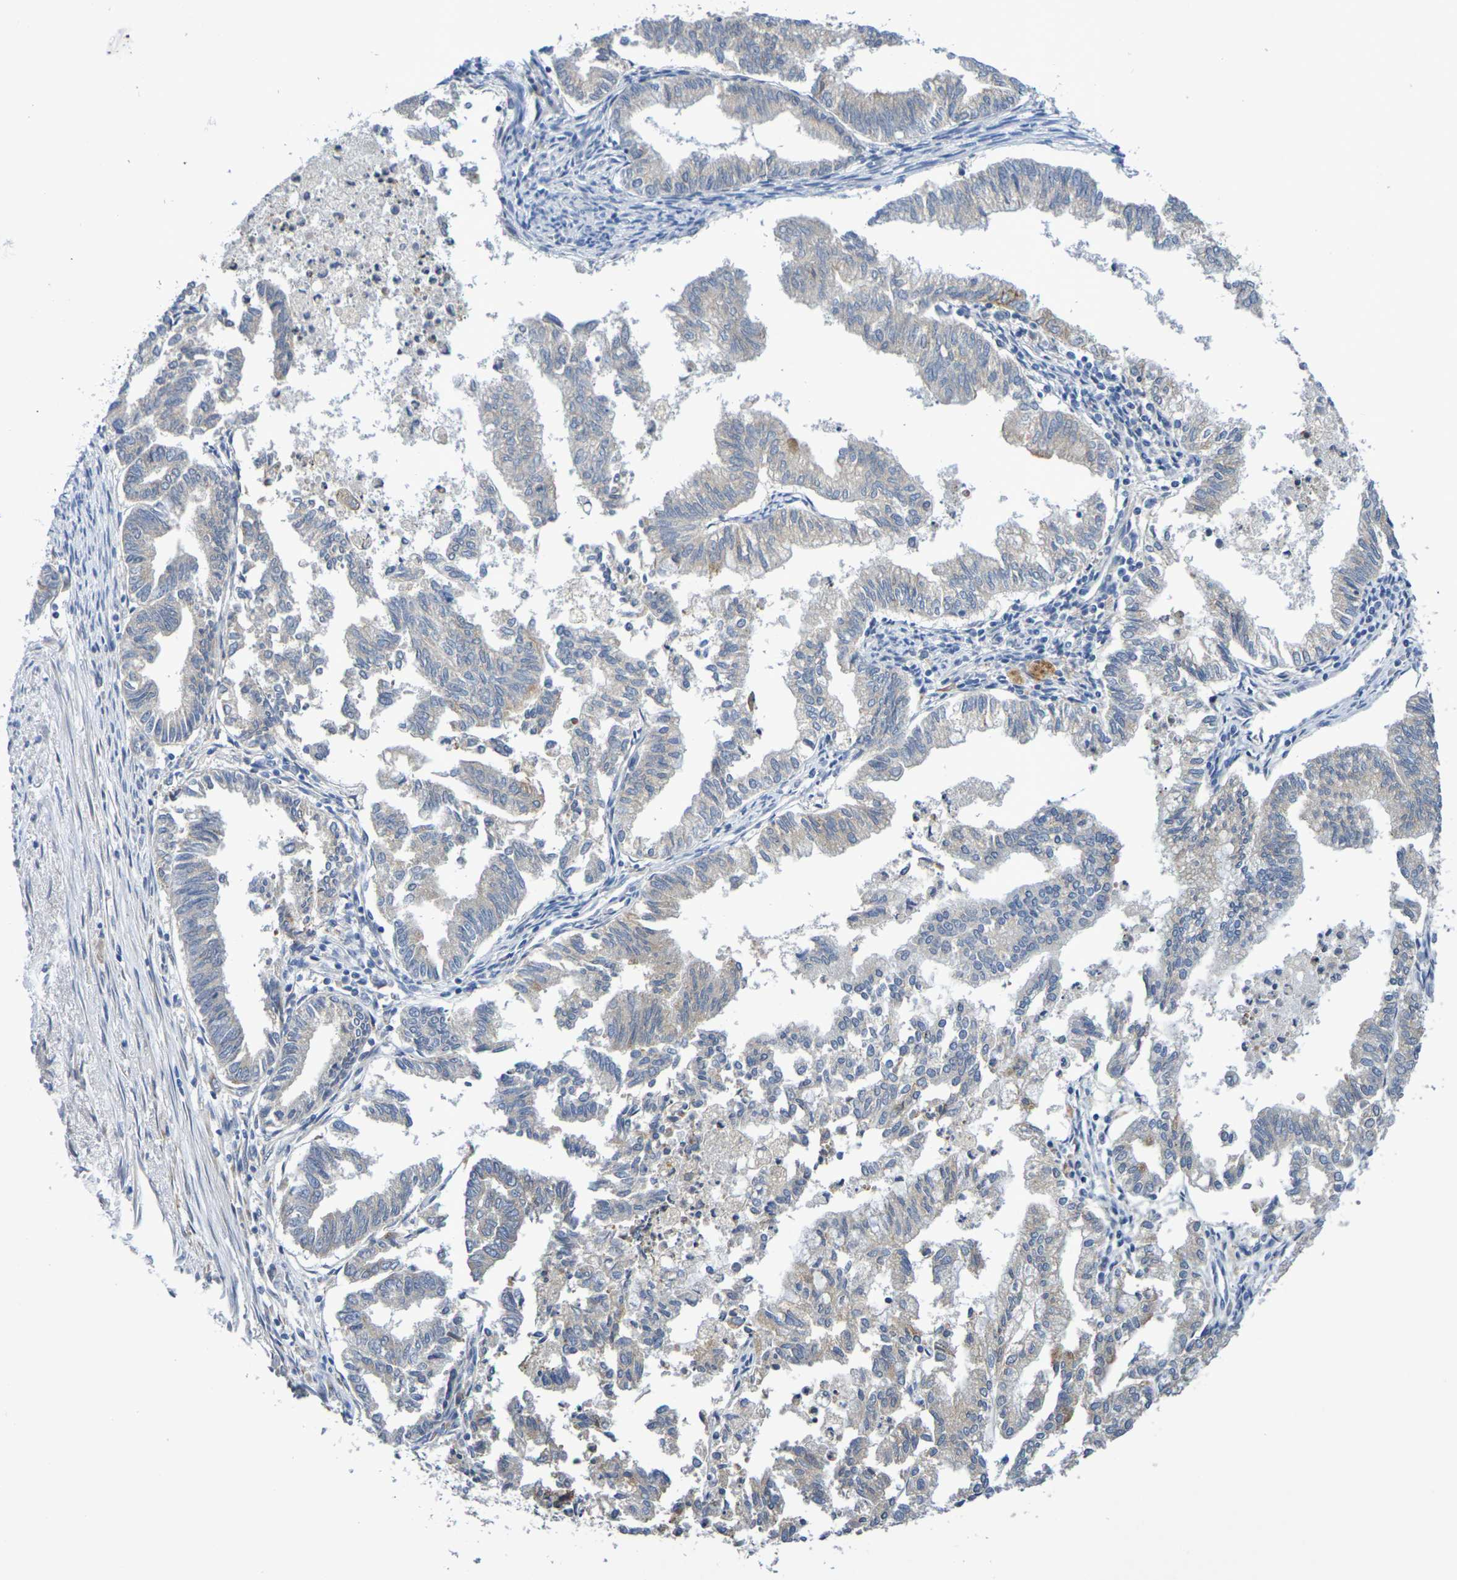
{"staining": {"intensity": "weak", "quantity": "<25%", "location": "cytoplasmic/membranous"}, "tissue": "endometrial cancer", "cell_type": "Tumor cells", "image_type": "cancer", "snomed": [{"axis": "morphology", "description": "Necrosis, NOS"}, {"axis": "morphology", "description": "Adenocarcinoma, NOS"}, {"axis": "topography", "description": "Endometrium"}], "caption": "A high-resolution photomicrograph shows immunohistochemistry staining of adenocarcinoma (endometrial), which reveals no significant expression in tumor cells.", "gene": "SDC4", "patient": {"sex": "female", "age": 79}}